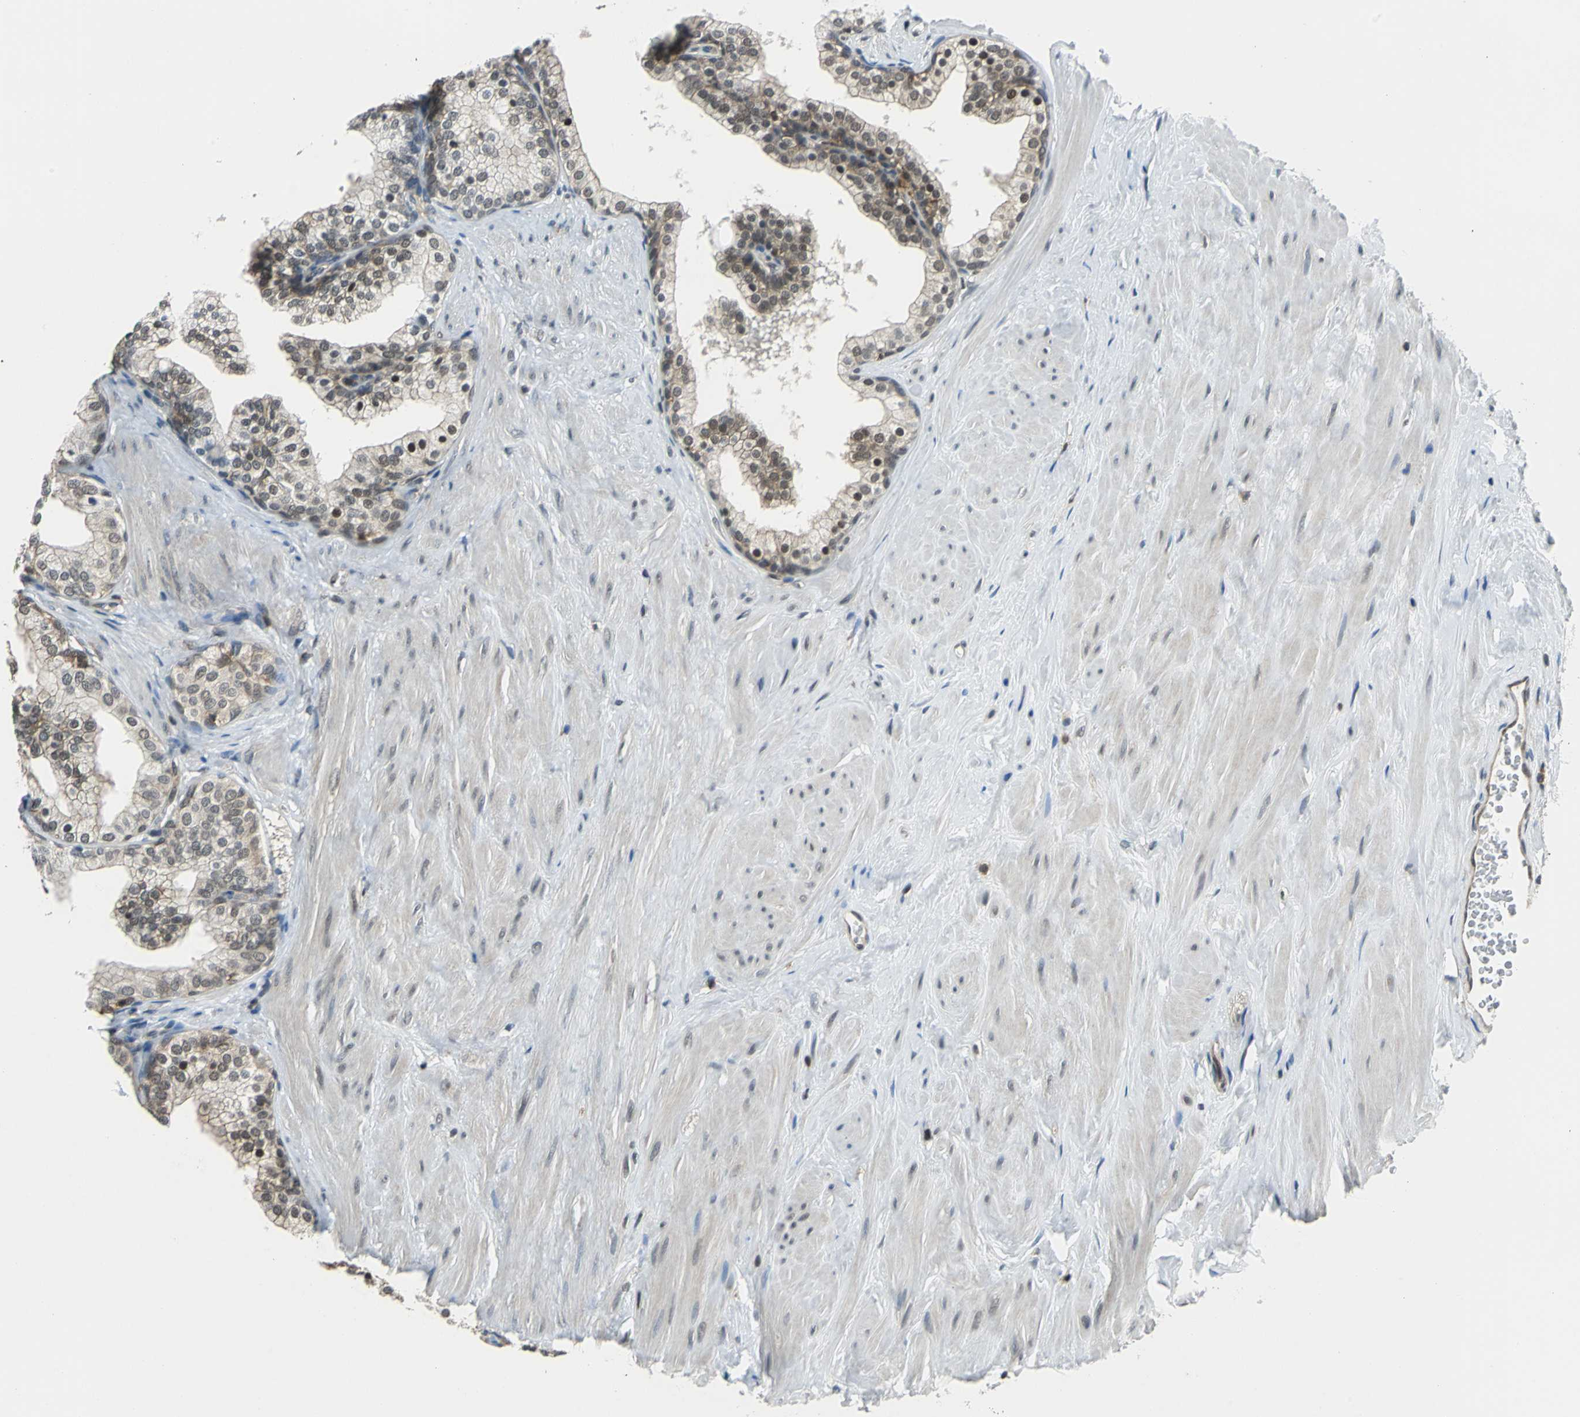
{"staining": {"intensity": "moderate", "quantity": "<25%", "location": "cytoplasmic/membranous,nuclear"}, "tissue": "prostate", "cell_type": "Glandular cells", "image_type": "normal", "snomed": [{"axis": "morphology", "description": "Normal tissue, NOS"}, {"axis": "topography", "description": "Prostate"}], "caption": "About <25% of glandular cells in unremarkable prostate demonstrate moderate cytoplasmic/membranous,nuclear protein positivity as visualized by brown immunohistochemical staining.", "gene": "ARPC3", "patient": {"sex": "male", "age": 60}}